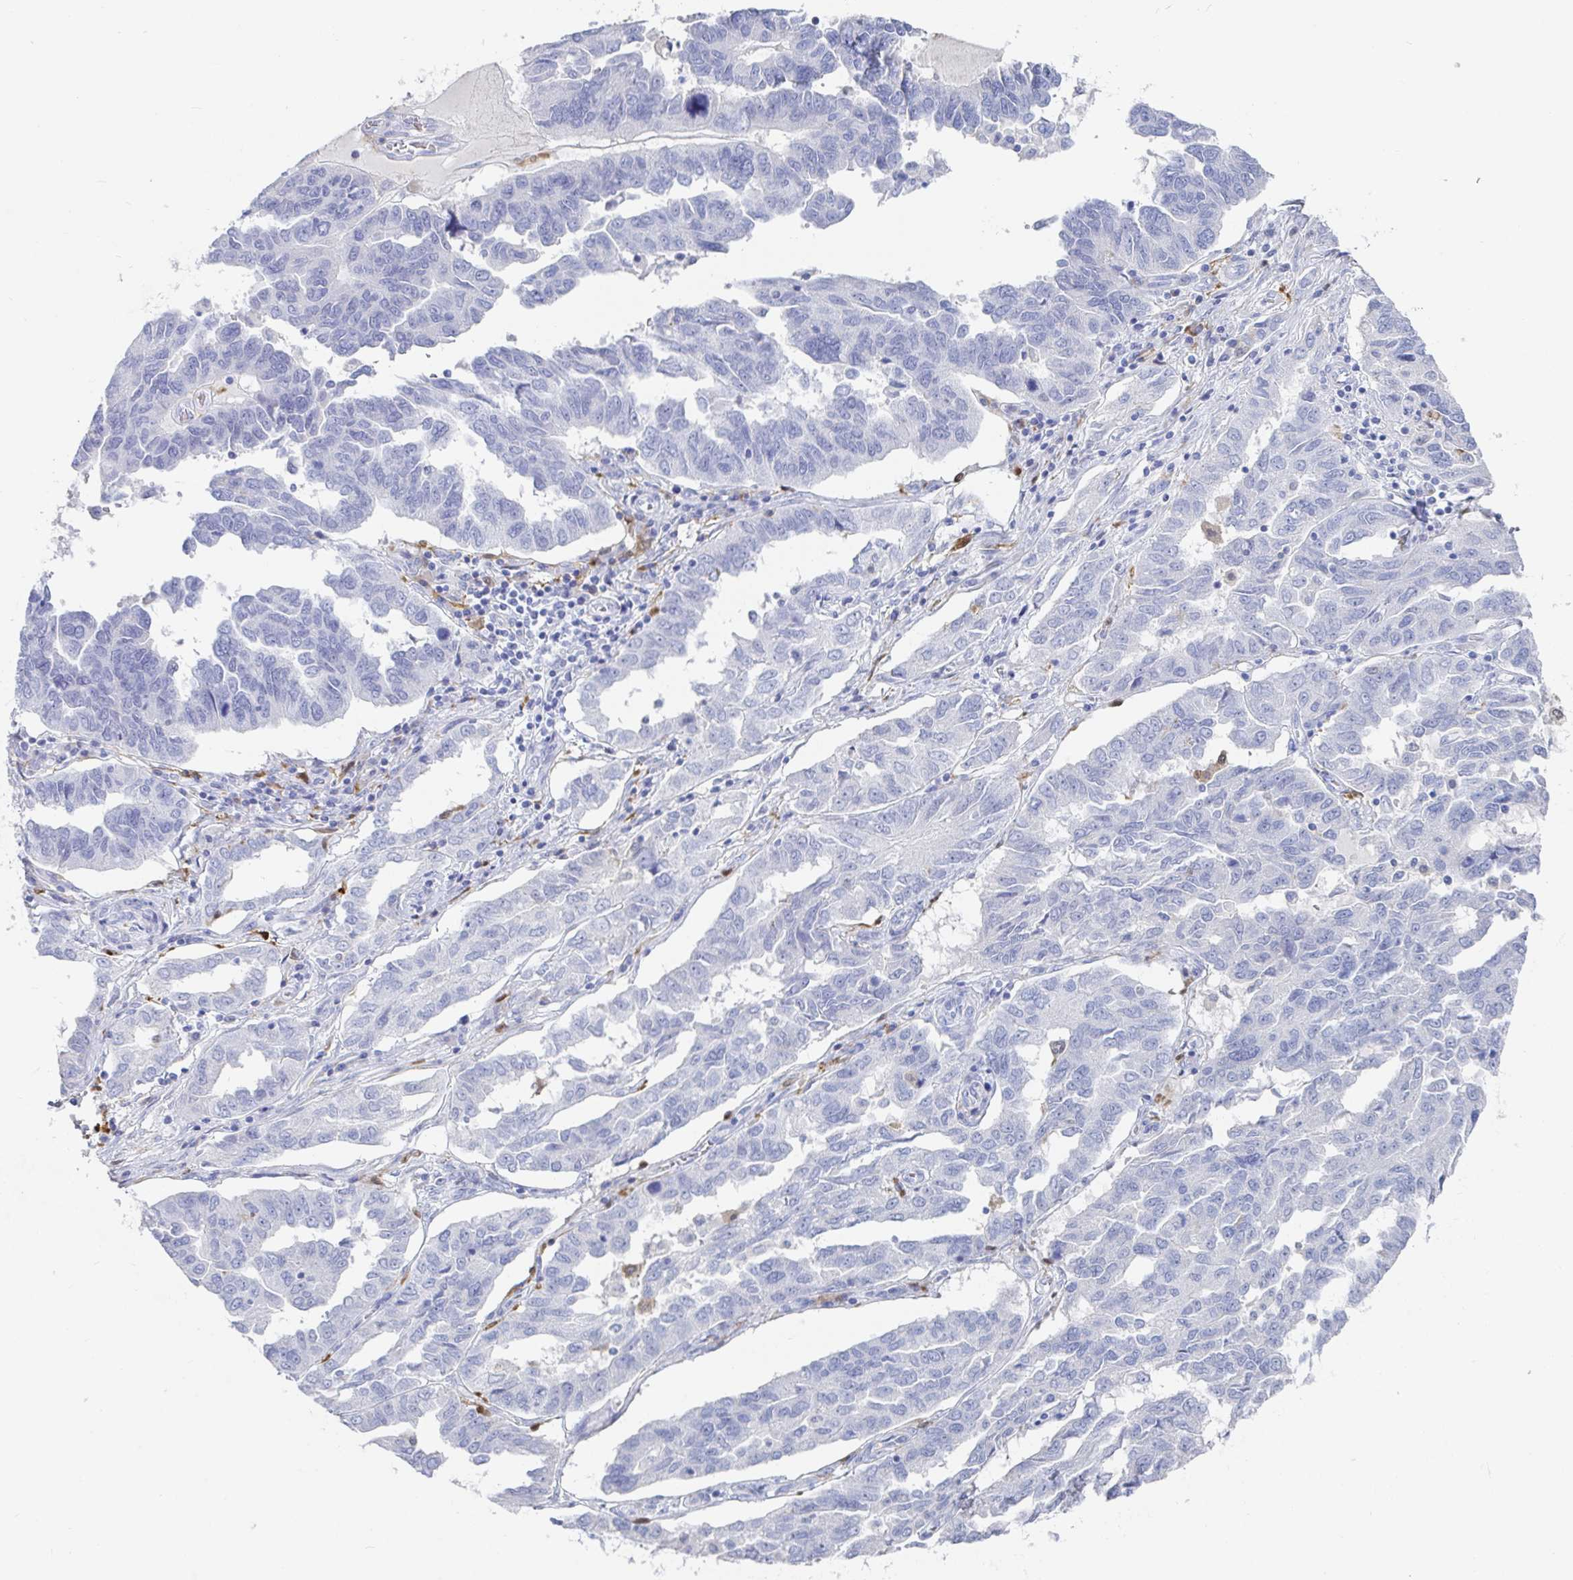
{"staining": {"intensity": "negative", "quantity": "none", "location": "none"}, "tissue": "ovarian cancer", "cell_type": "Tumor cells", "image_type": "cancer", "snomed": [{"axis": "morphology", "description": "Cystadenocarcinoma, serous, NOS"}, {"axis": "topography", "description": "Ovary"}], "caption": "Tumor cells are negative for protein expression in human ovarian cancer (serous cystadenocarcinoma). Brightfield microscopy of IHC stained with DAB (brown) and hematoxylin (blue), captured at high magnification.", "gene": "OR2A4", "patient": {"sex": "female", "age": 64}}